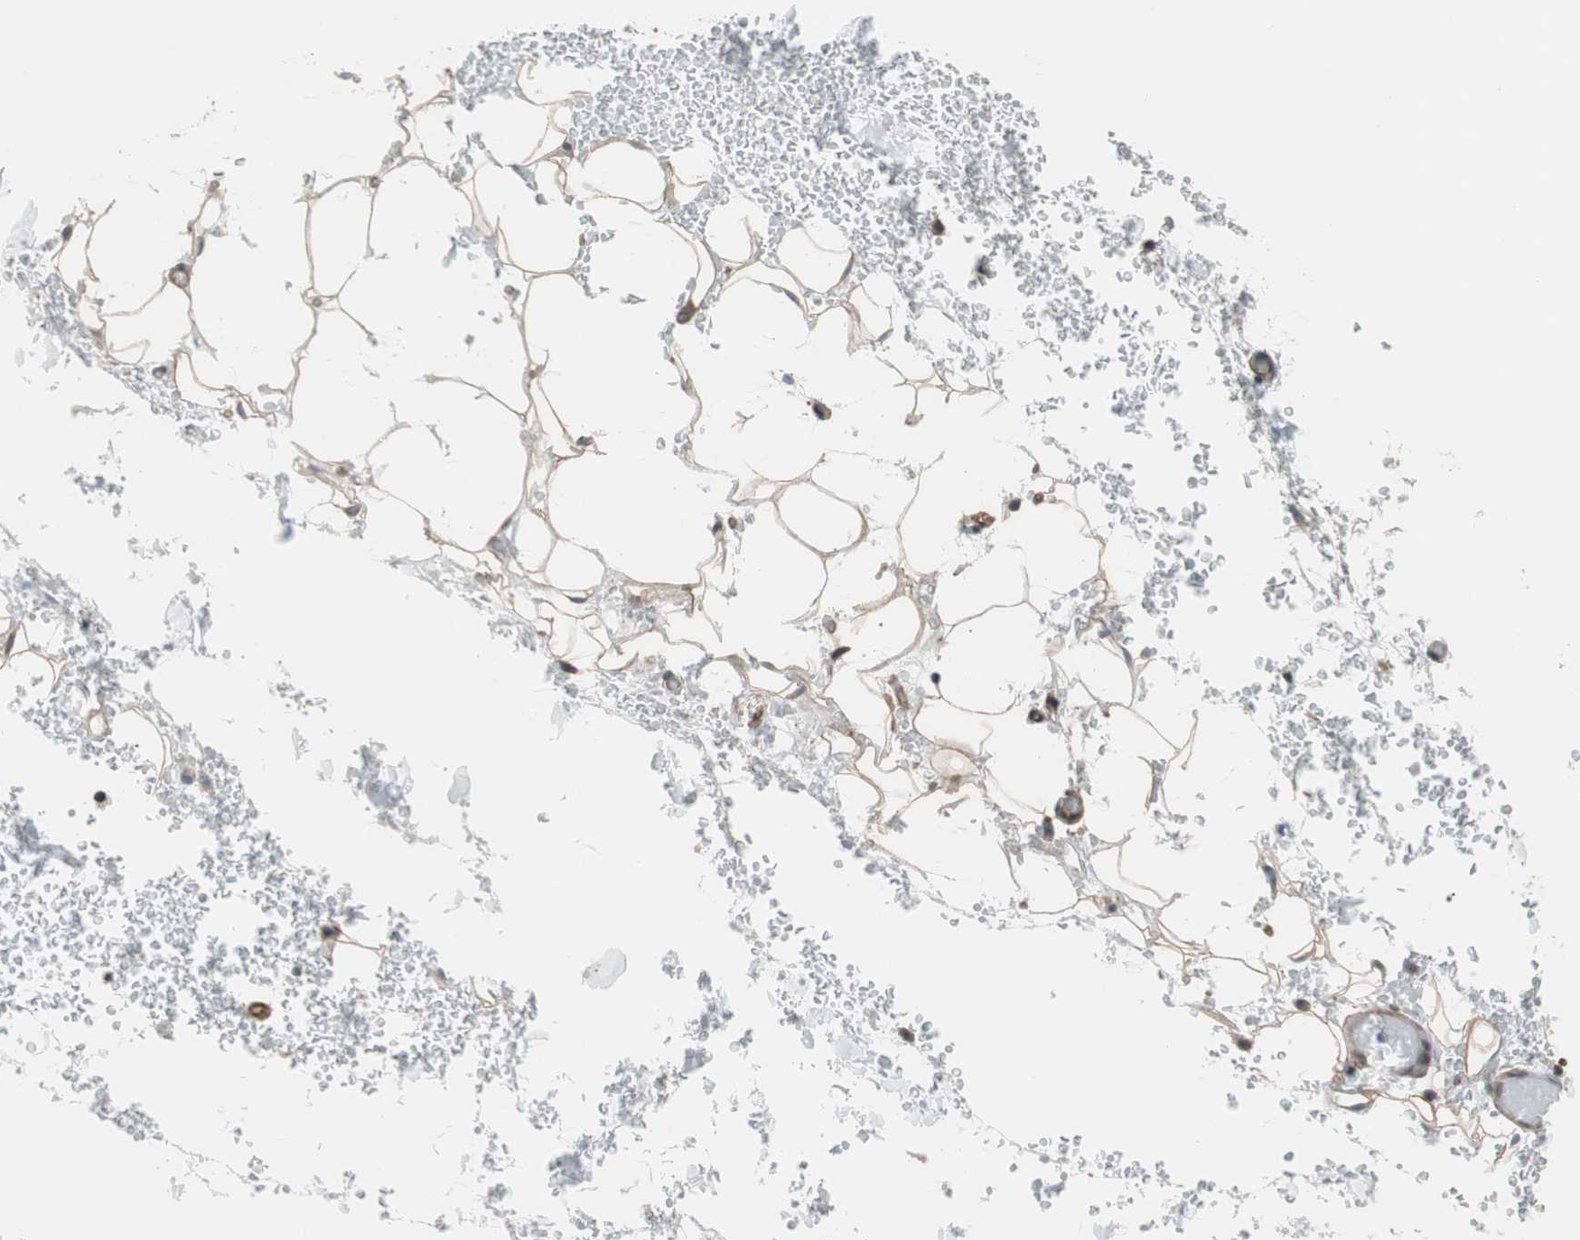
{"staining": {"intensity": "moderate", "quantity": ">75%", "location": "cytoplasmic/membranous"}, "tissue": "adipose tissue", "cell_type": "Adipocytes", "image_type": "normal", "snomed": [{"axis": "morphology", "description": "Normal tissue, NOS"}, {"axis": "morphology", "description": "Inflammation, NOS"}, {"axis": "topography", "description": "Breast"}], "caption": "Immunohistochemical staining of normal adipose tissue displays medium levels of moderate cytoplasmic/membranous positivity in approximately >75% of adipocytes.", "gene": "GRHL1", "patient": {"sex": "female", "age": 65}}